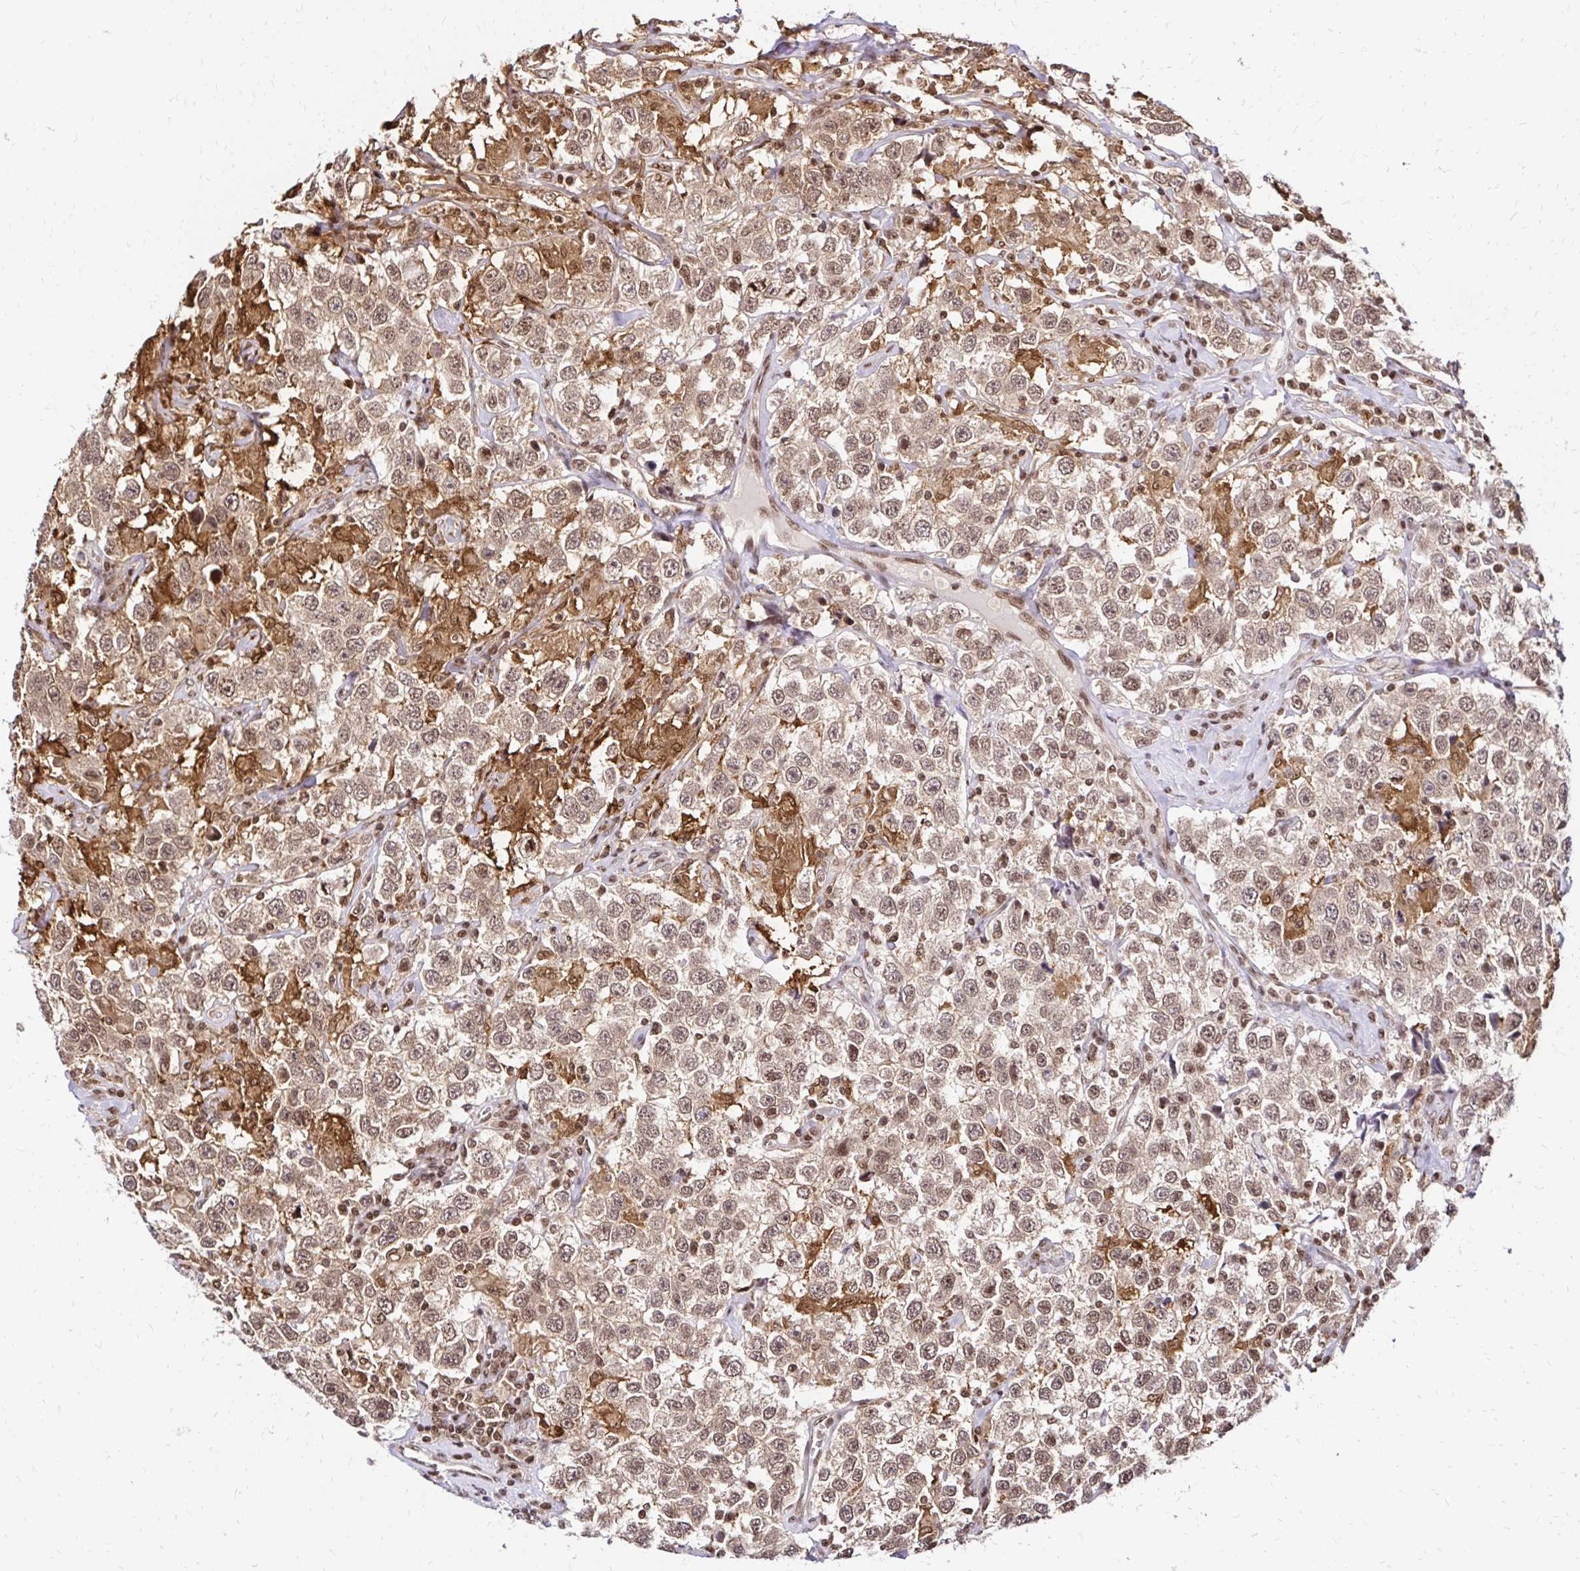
{"staining": {"intensity": "weak", "quantity": ">75%", "location": "cytoplasmic/membranous,nuclear"}, "tissue": "testis cancer", "cell_type": "Tumor cells", "image_type": "cancer", "snomed": [{"axis": "morphology", "description": "Seminoma, NOS"}, {"axis": "topography", "description": "Testis"}], "caption": "High-magnification brightfield microscopy of testis cancer (seminoma) stained with DAB (3,3'-diaminobenzidine) (brown) and counterstained with hematoxylin (blue). tumor cells exhibit weak cytoplasmic/membranous and nuclear positivity is present in approximately>75% of cells.", "gene": "GLYR1", "patient": {"sex": "male", "age": 41}}